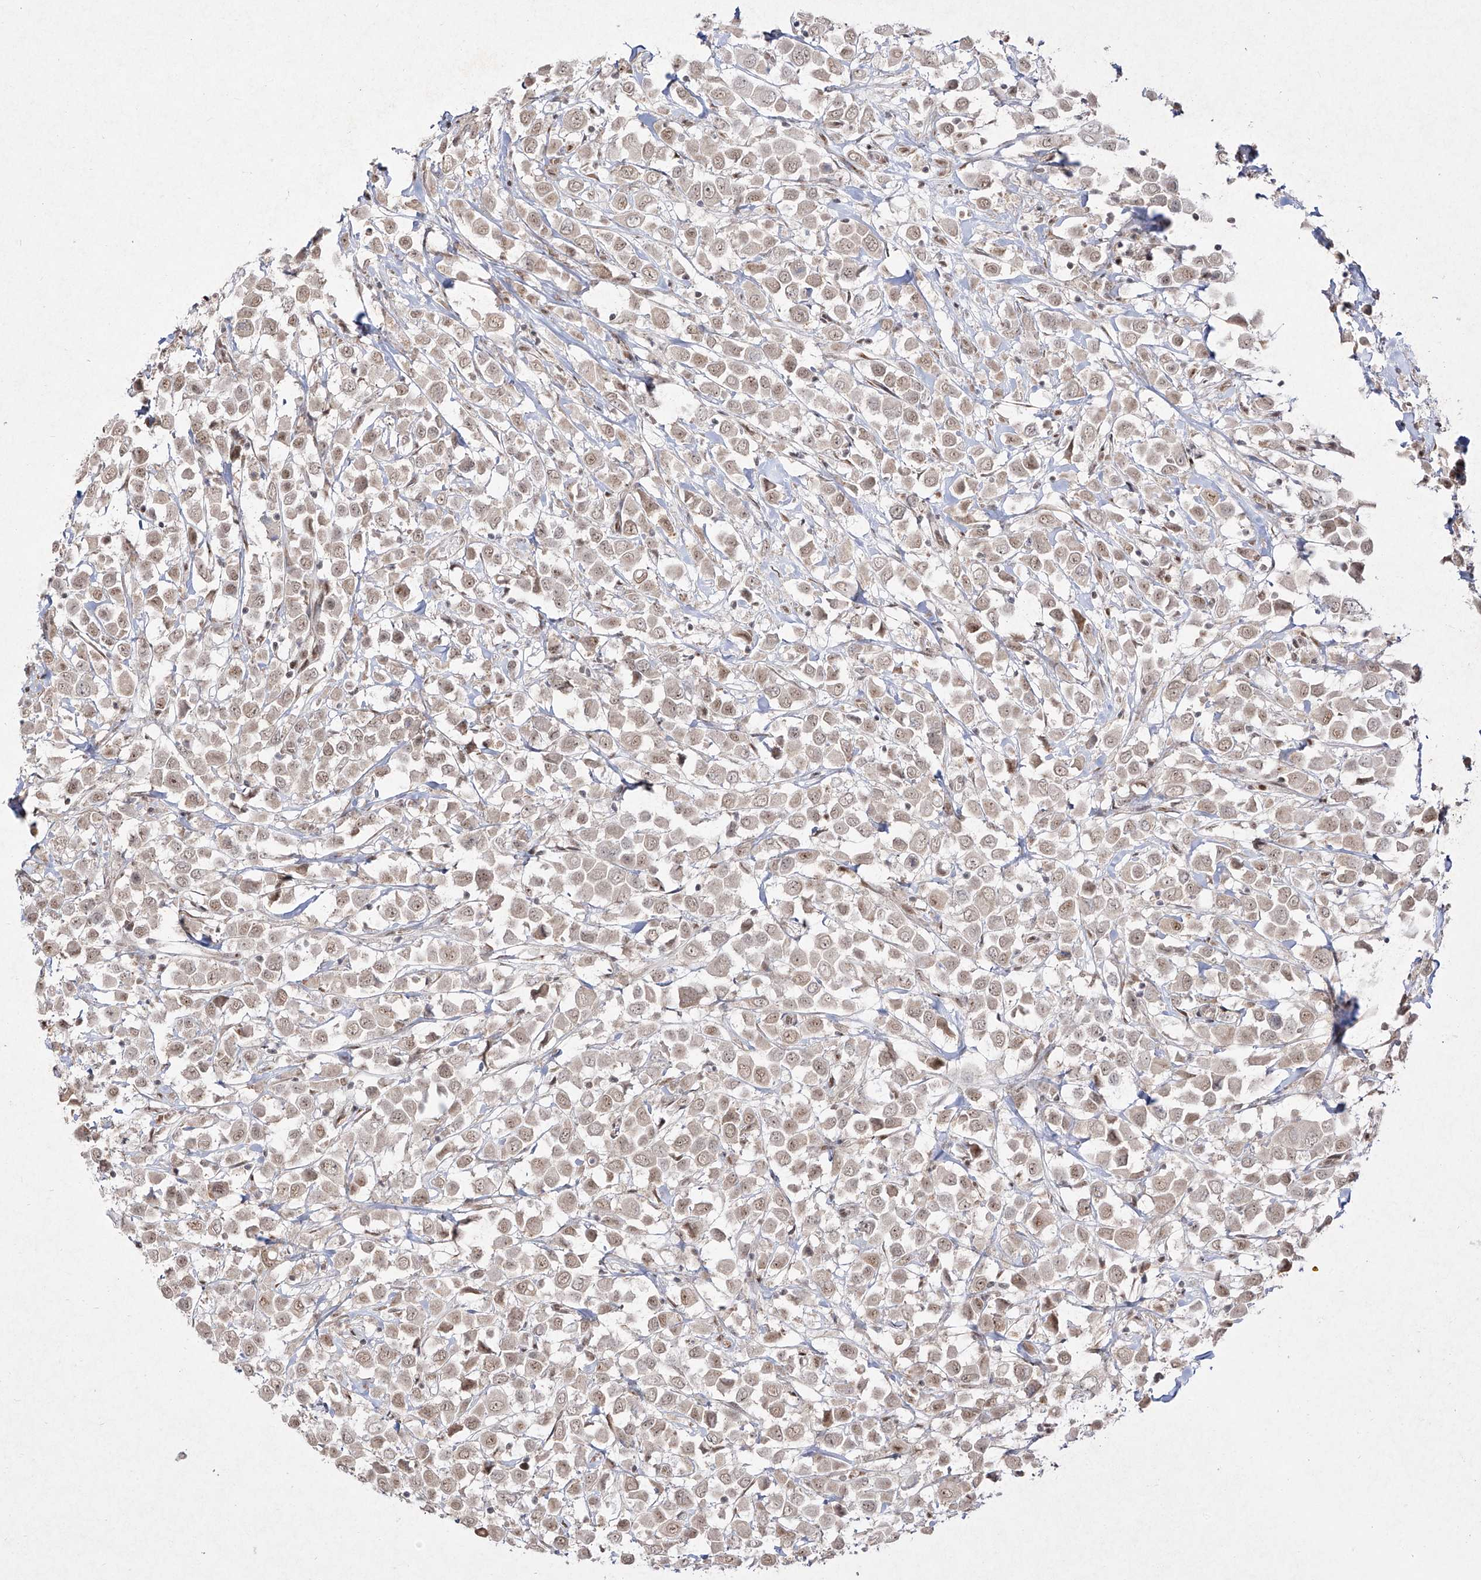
{"staining": {"intensity": "weak", "quantity": ">75%", "location": "nuclear"}, "tissue": "breast cancer", "cell_type": "Tumor cells", "image_type": "cancer", "snomed": [{"axis": "morphology", "description": "Duct carcinoma"}, {"axis": "topography", "description": "Breast"}], "caption": "Invasive ductal carcinoma (breast) was stained to show a protein in brown. There is low levels of weak nuclear expression in approximately >75% of tumor cells.", "gene": "SNRNP27", "patient": {"sex": "female", "age": 61}}